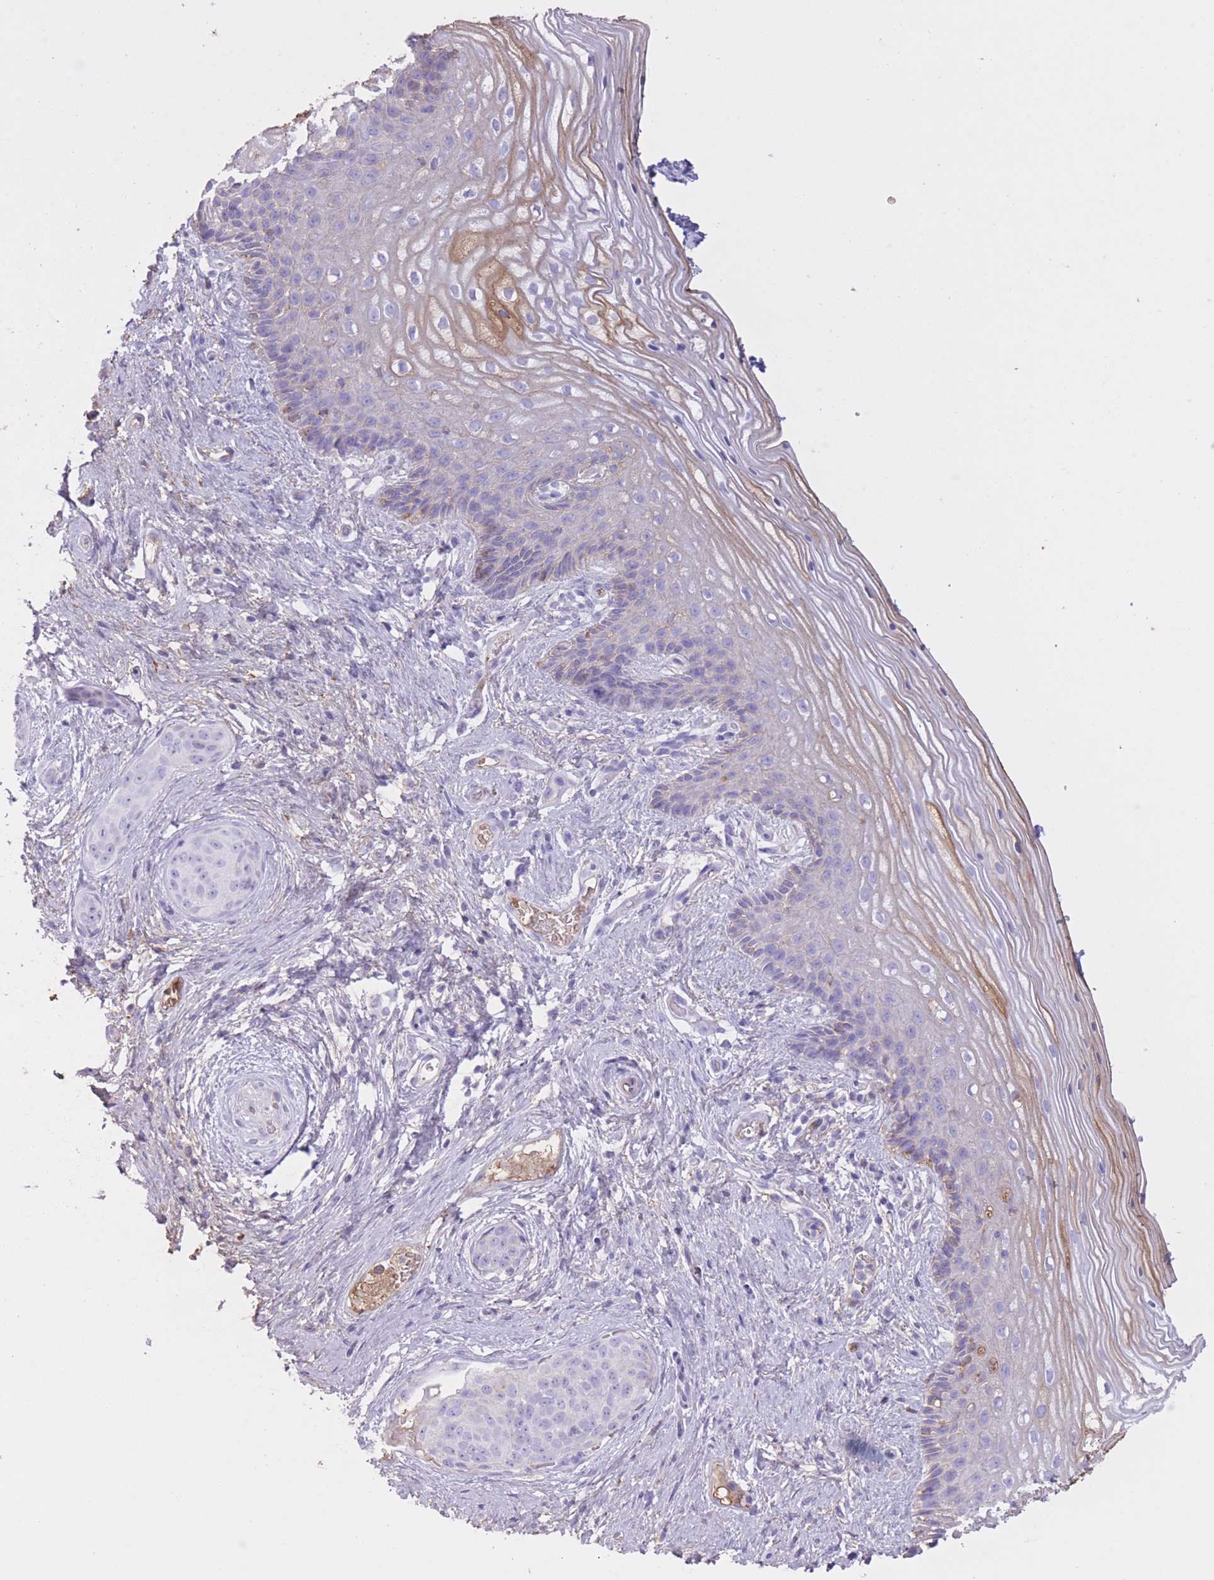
{"staining": {"intensity": "moderate", "quantity": "<25%", "location": "cytoplasmic/membranous"}, "tissue": "vagina", "cell_type": "Squamous epithelial cells", "image_type": "normal", "snomed": [{"axis": "morphology", "description": "Normal tissue, NOS"}, {"axis": "topography", "description": "Vagina"}], "caption": "IHC (DAB) staining of benign vagina shows moderate cytoplasmic/membranous protein expression in about <25% of squamous epithelial cells. Nuclei are stained in blue.", "gene": "AP3S1", "patient": {"sex": "female", "age": 47}}